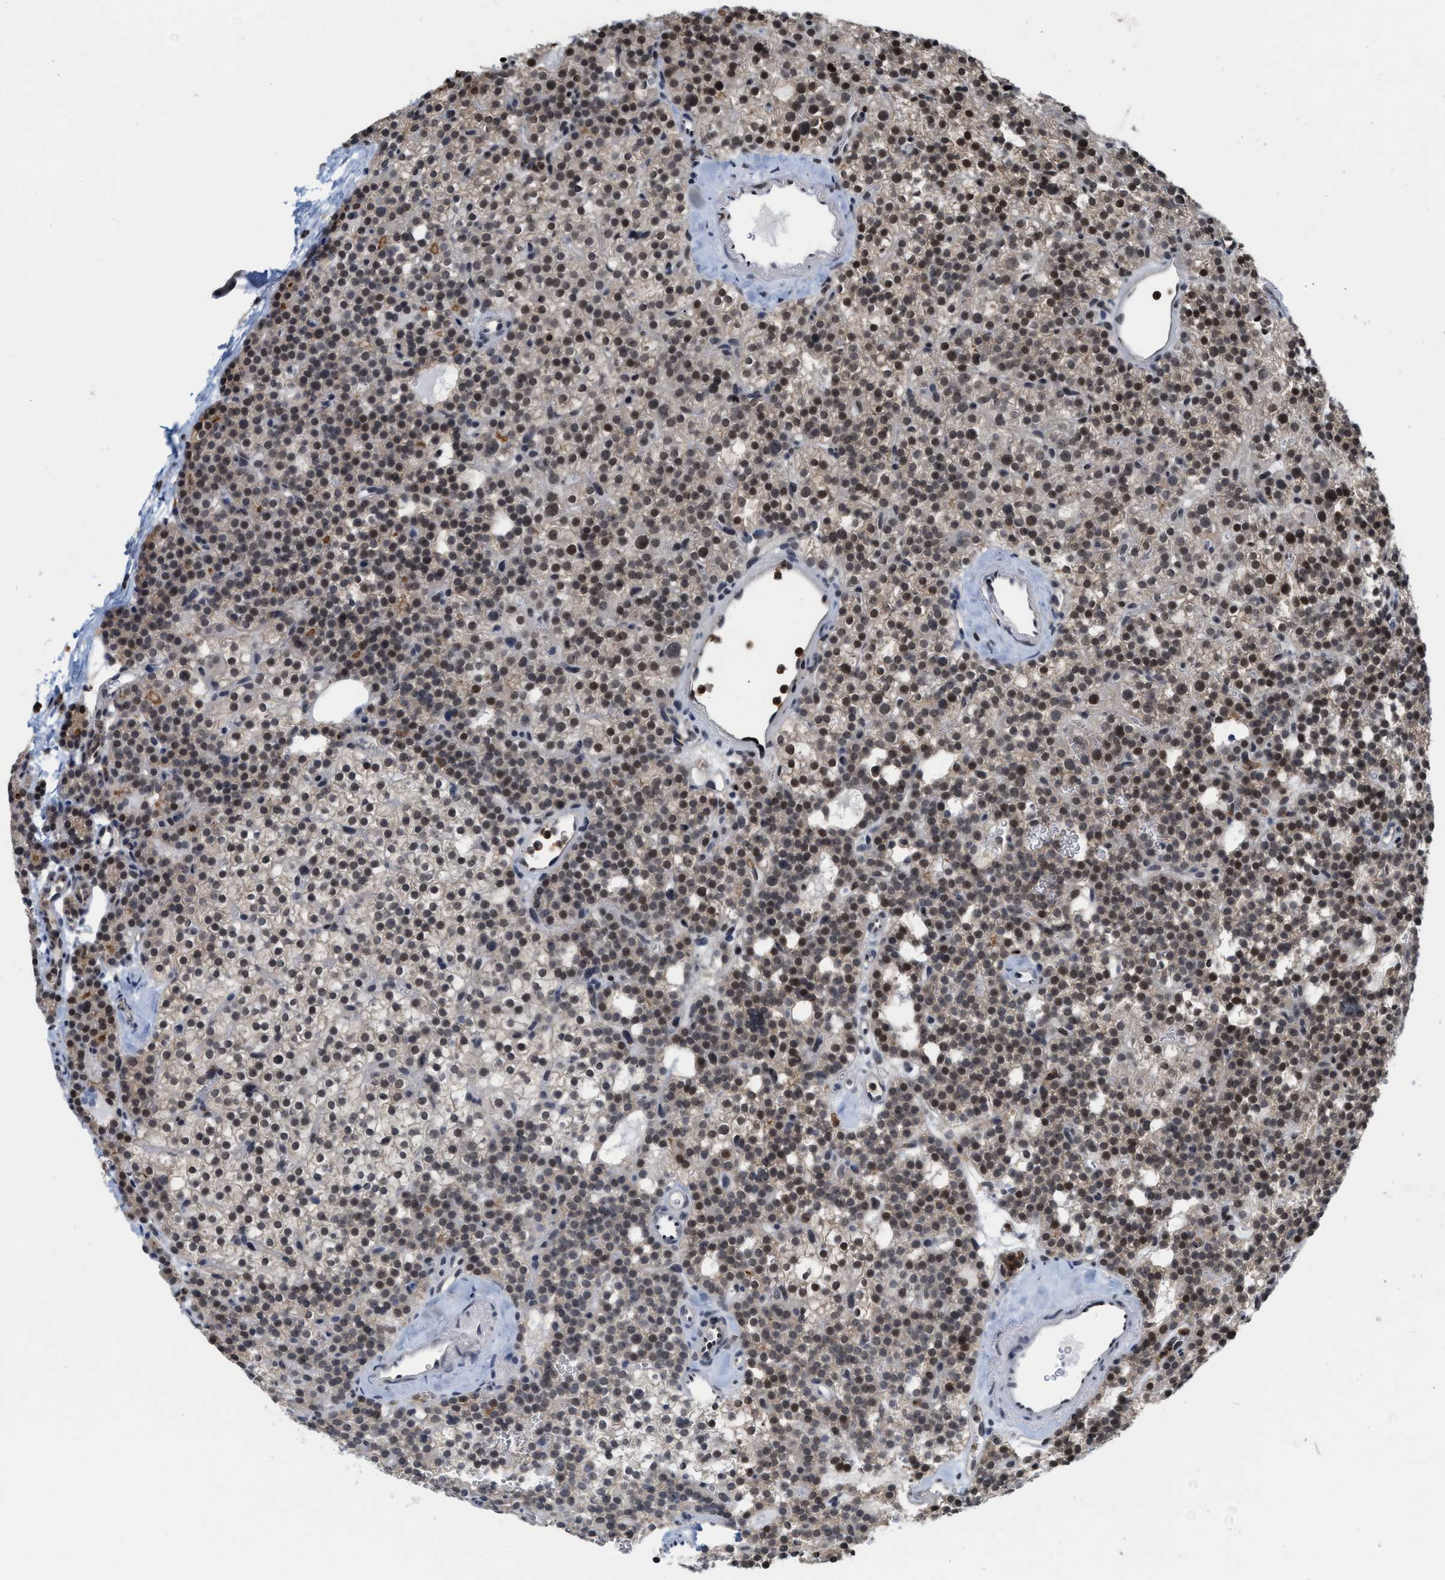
{"staining": {"intensity": "moderate", "quantity": ">75%", "location": "nuclear"}, "tissue": "parathyroid gland", "cell_type": "Glandular cells", "image_type": "normal", "snomed": [{"axis": "morphology", "description": "Normal tissue, NOS"}, {"axis": "morphology", "description": "Adenoma, NOS"}, {"axis": "topography", "description": "Parathyroid gland"}], "caption": "Protein analysis of unremarkable parathyroid gland shows moderate nuclear staining in about >75% of glandular cells. (DAB (3,3'-diaminobenzidine) IHC, brown staining for protein, blue staining for nuclei).", "gene": "BAIAP2L1", "patient": {"sex": "female", "age": 74}}